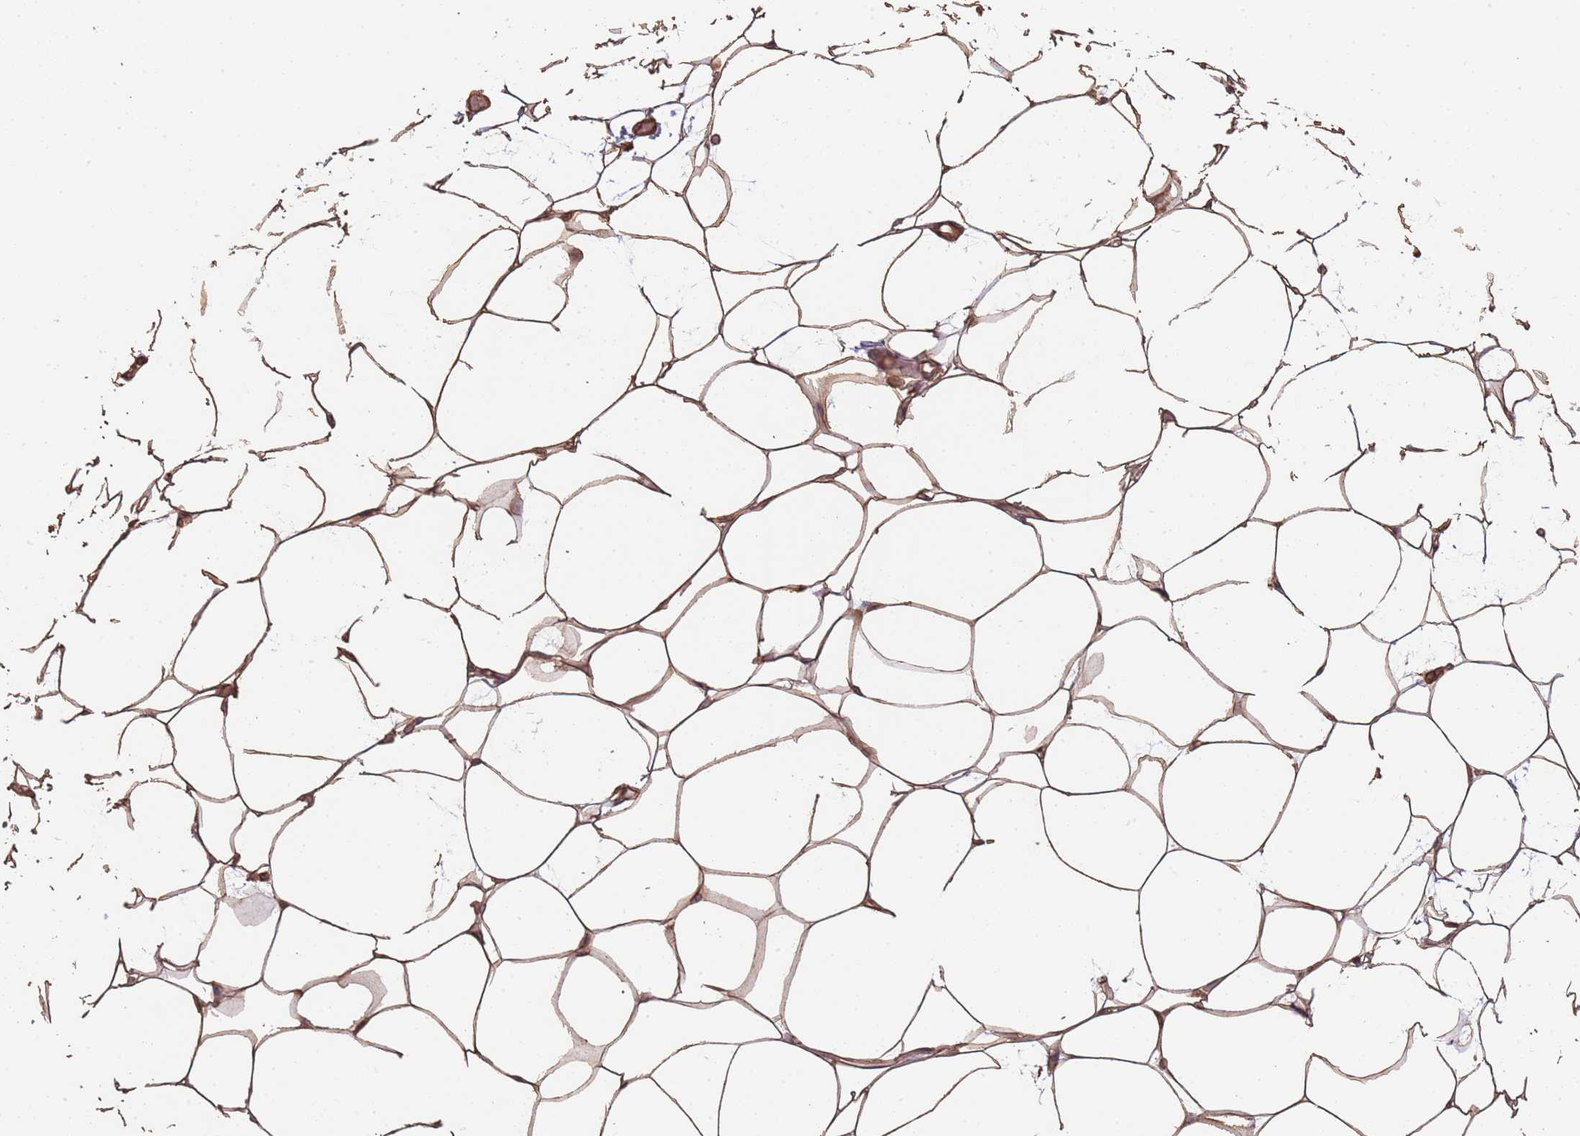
{"staining": {"intensity": "moderate", "quantity": ">75%", "location": "cytoplasmic/membranous"}, "tissue": "adipose tissue", "cell_type": "Adipocytes", "image_type": "normal", "snomed": [{"axis": "morphology", "description": "Normal tissue, NOS"}, {"axis": "topography", "description": "Breast"}], "caption": "Adipose tissue was stained to show a protein in brown. There is medium levels of moderate cytoplasmic/membranous staining in about >75% of adipocytes. The protein of interest is shown in brown color, while the nuclei are stained blue.", "gene": "SURF2", "patient": {"sex": "female", "age": 23}}